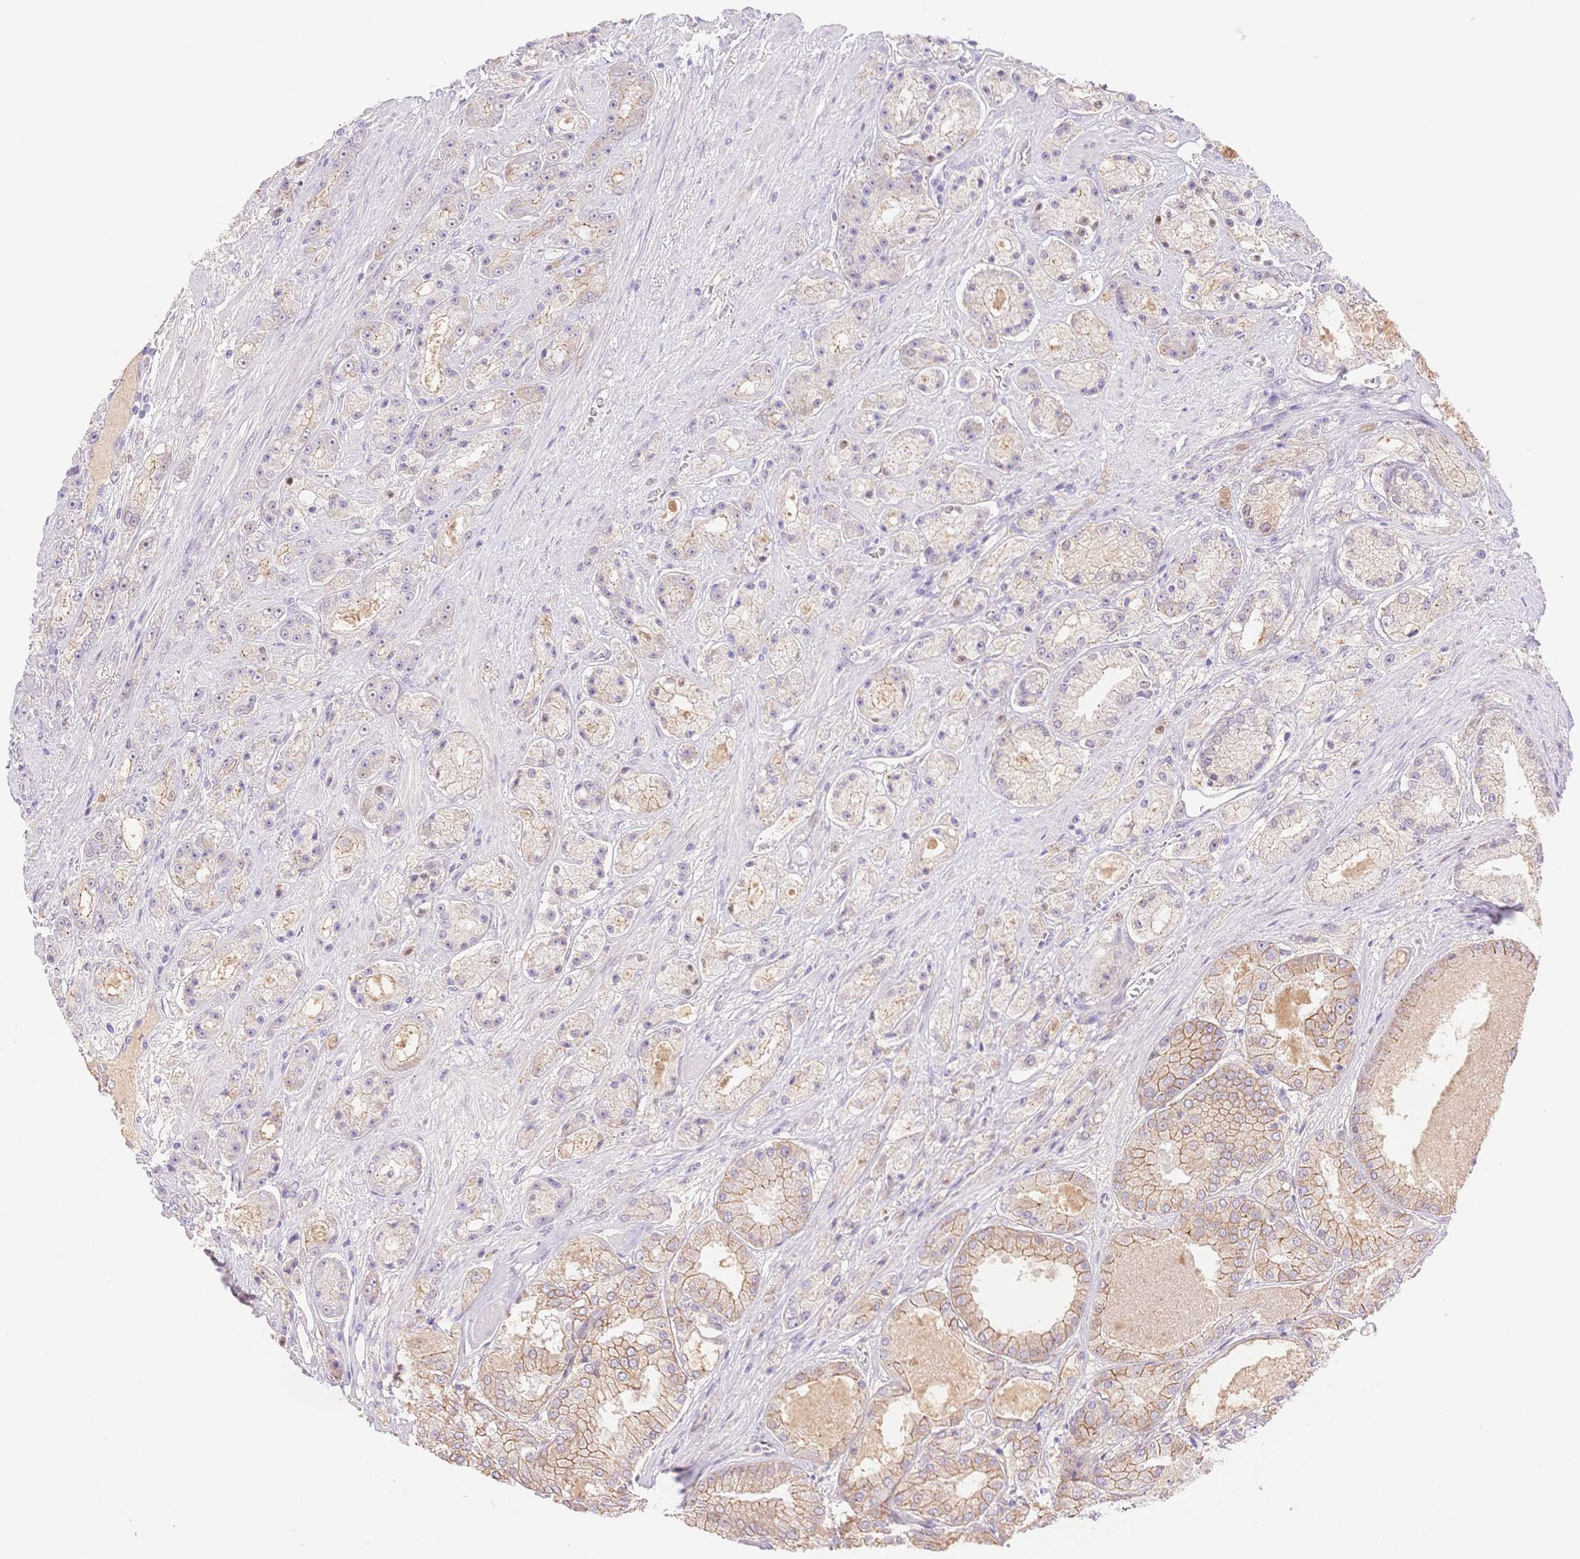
{"staining": {"intensity": "moderate", "quantity": "25%-75%", "location": "cytoplasmic/membranous"}, "tissue": "prostate cancer", "cell_type": "Tumor cells", "image_type": "cancer", "snomed": [{"axis": "morphology", "description": "Adenocarcinoma, High grade"}, {"axis": "topography", "description": "Prostate"}], "caption": "Protein staining of high-grade adenocarcinoma (prostate) tissue exhibits moderate cytoplasmic/membranous positivity in approximately 25%-75% of tumor cells. (DAB (3,3'-diaminobenzidine) IHC with brightfield microscopy, high magnification).", "gene": "WDR54", "patient": {"sex": "male", "age": 67}}